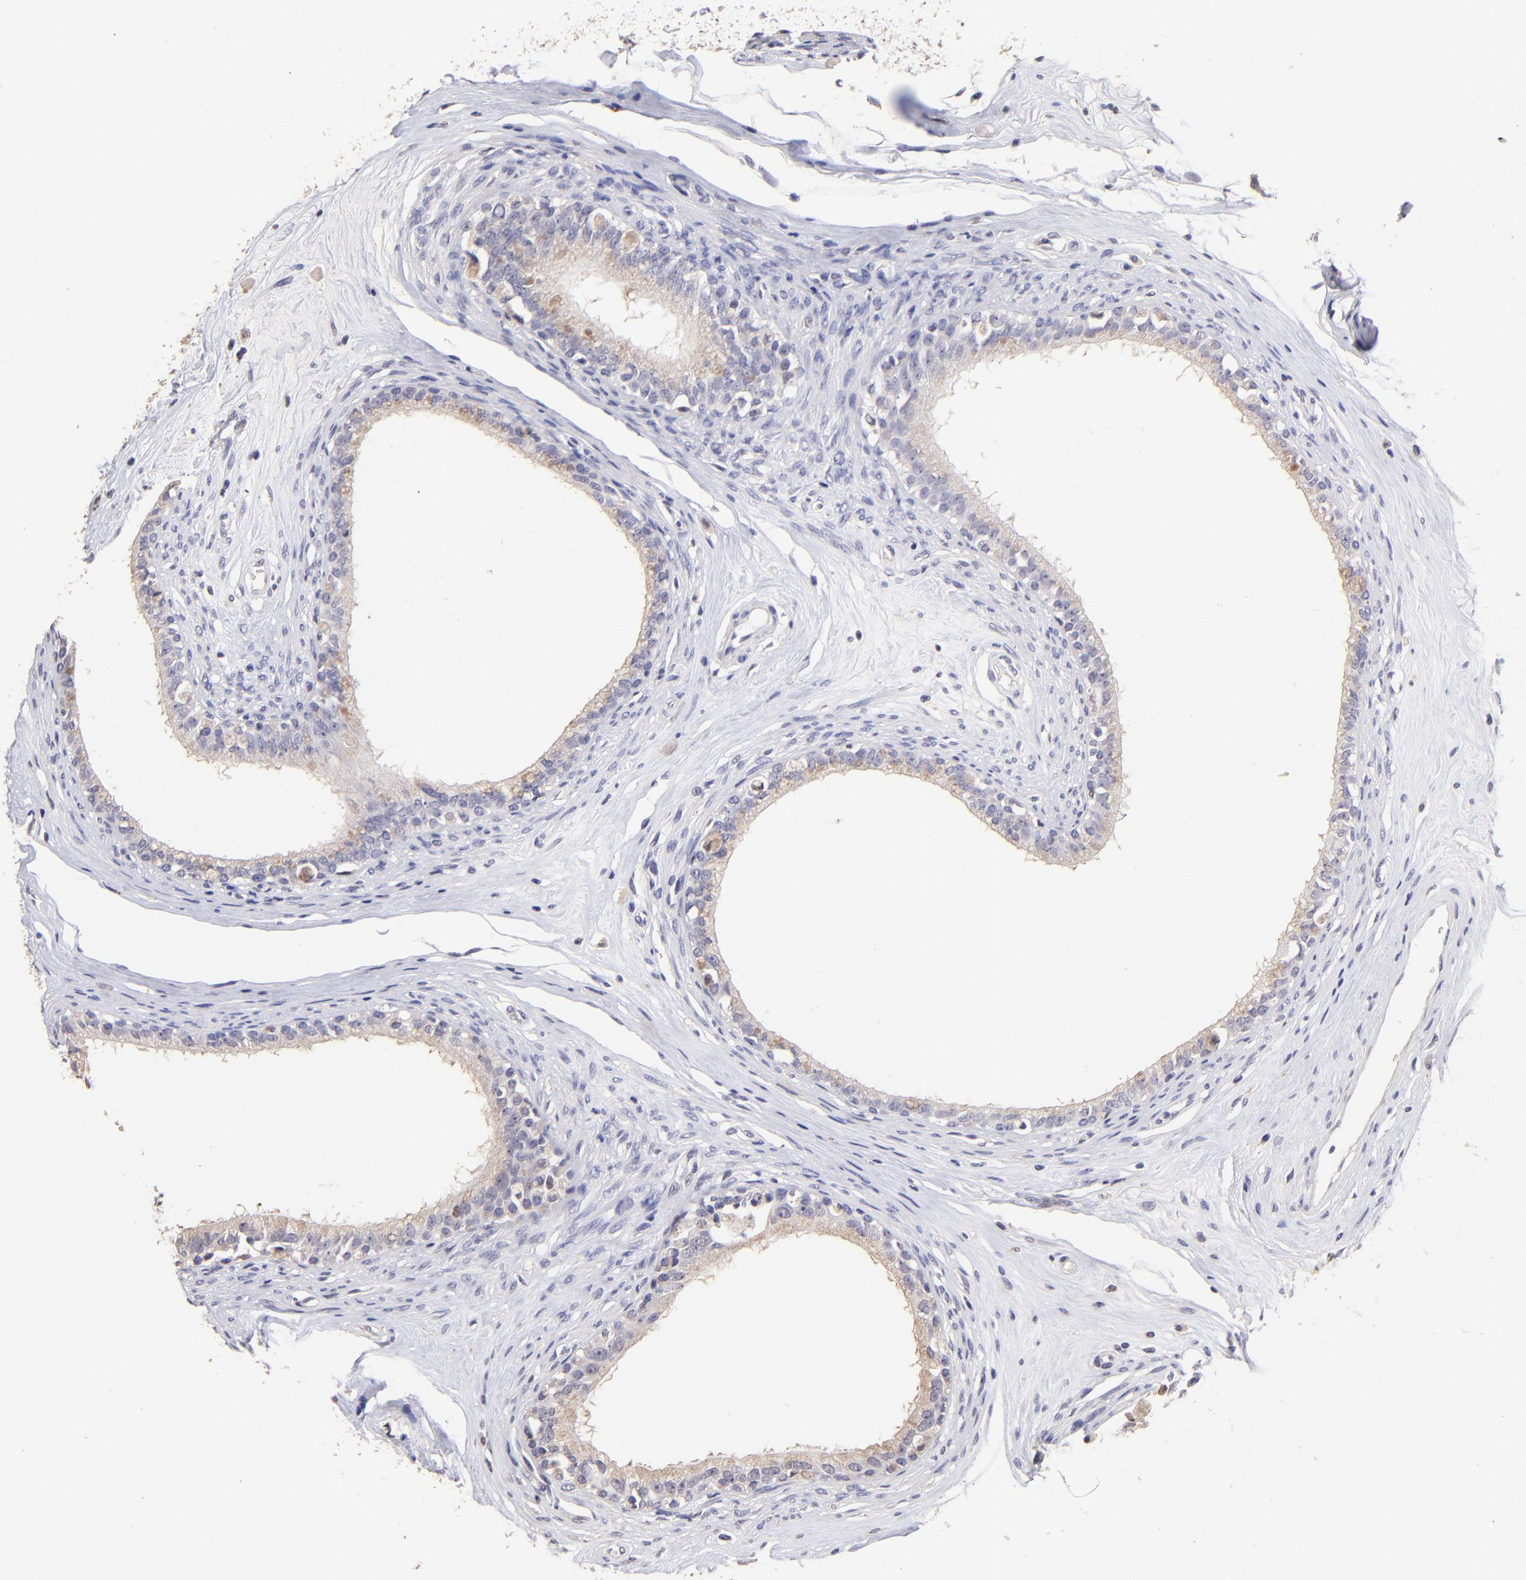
{"staining": {"intensity": "weak", "quantity": ">75%", "location": "cytoplasmic/membranous"}, "tissue": "epididymis", "cell_type": "Glandular cells", "image_type": "normal", "snomed": [{"axis": "morphology", "description": "Normal tissue, NOS"}, {"axis": "morphology", "description": "Inflammation, NOS"}, {"axis": "topography", "description": "Epididymis"}], "caption": "Immunohistochemical staining of unremarkable human epididymis reveals low levels of weak cytoplasmic/membranous positivity in approximately >75% of glandular cells.", "gene": "DNMT1", "patient": {"sex": "male", "age": 84}}